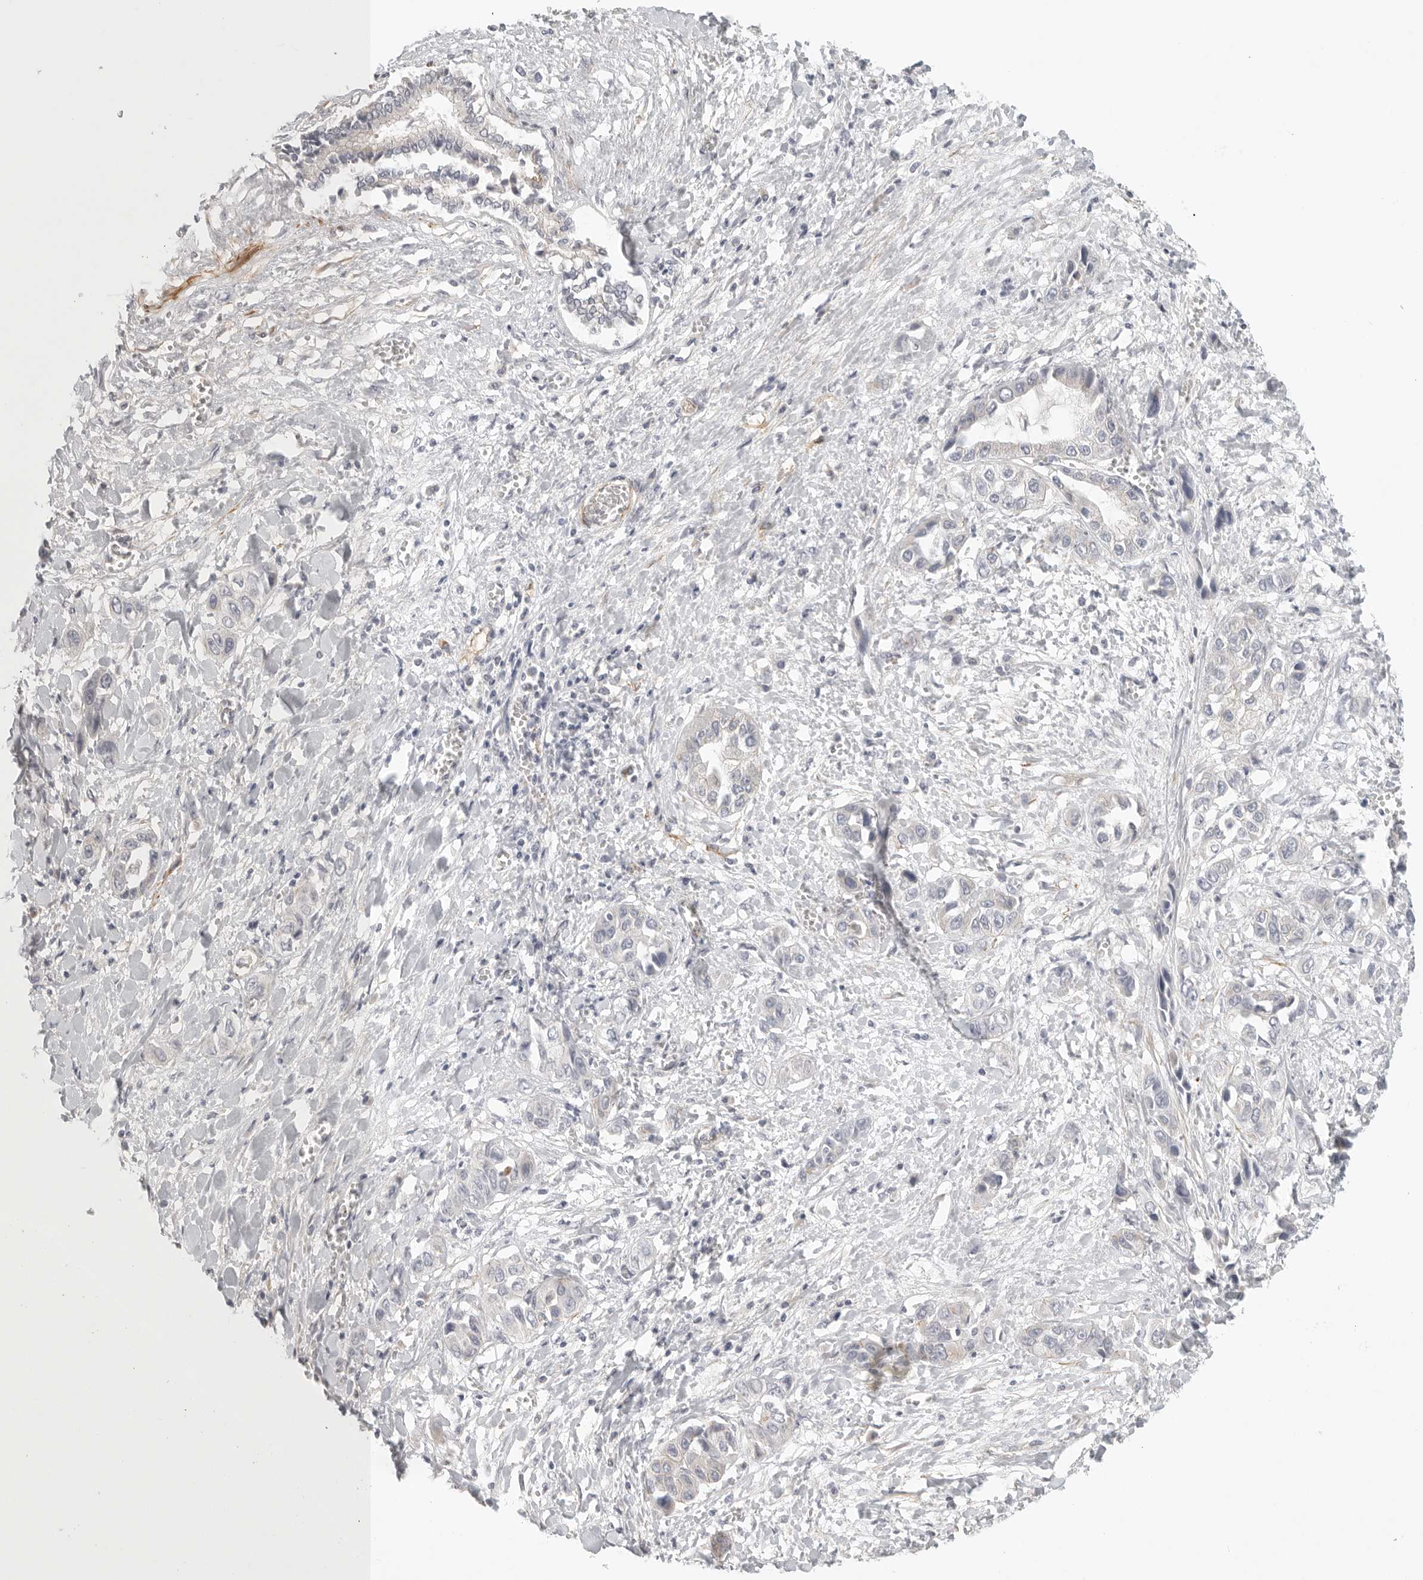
{"staining": {"intensity": "negative", "quantity": "none", "location": "none"}, "tissue": "liver cancer", "cell_type": "Tumor cells", "image_type": "cancer", "snomed": [{"axis": "morphology", "description": "Cholangiocarcinoma"}, {"axis": "topography", "description": "Liver"}], "caption": "DAB (3,3'-diaminobenzidine) immunohistochemical staining of human liver cholangiocarcinoma reveals no significant positivity in tumor cells.", "gene": "STAB2", "patient": {"sex": "female", "age": 52}}